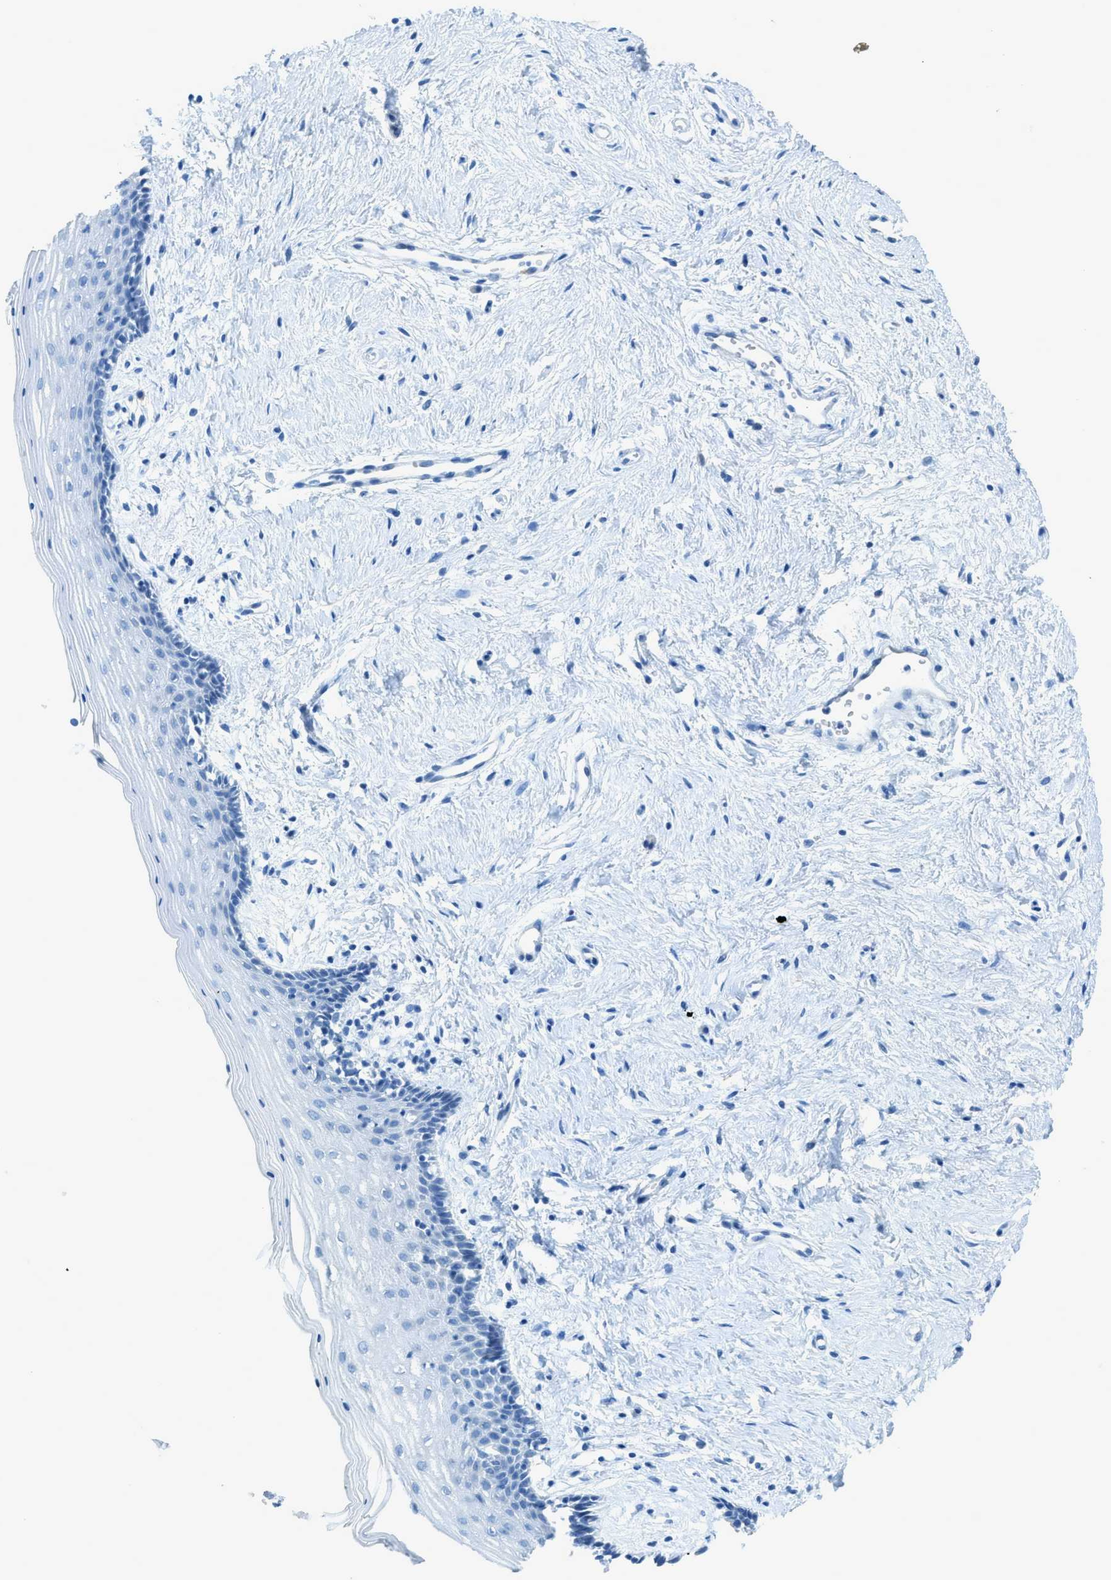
{"staining": {"intensity": "negative", "quantity": "none", "location": "none"}, "tissue": "vagina", "cell_type": "Squamous epithelial cells", "image_type": "normal", "snomed": [{"axis": "morphology", "description": "Normal tissue, NOS"}, {"axis": "topography", "description": "Vagina"}], "caption": "This is a histopathology image of immunohistochemistry staining of benign vagina, which shows no expression in squamous epithelial cells.", "gene": "ACAN", "patient": {"sex": "female", "age": 44}}